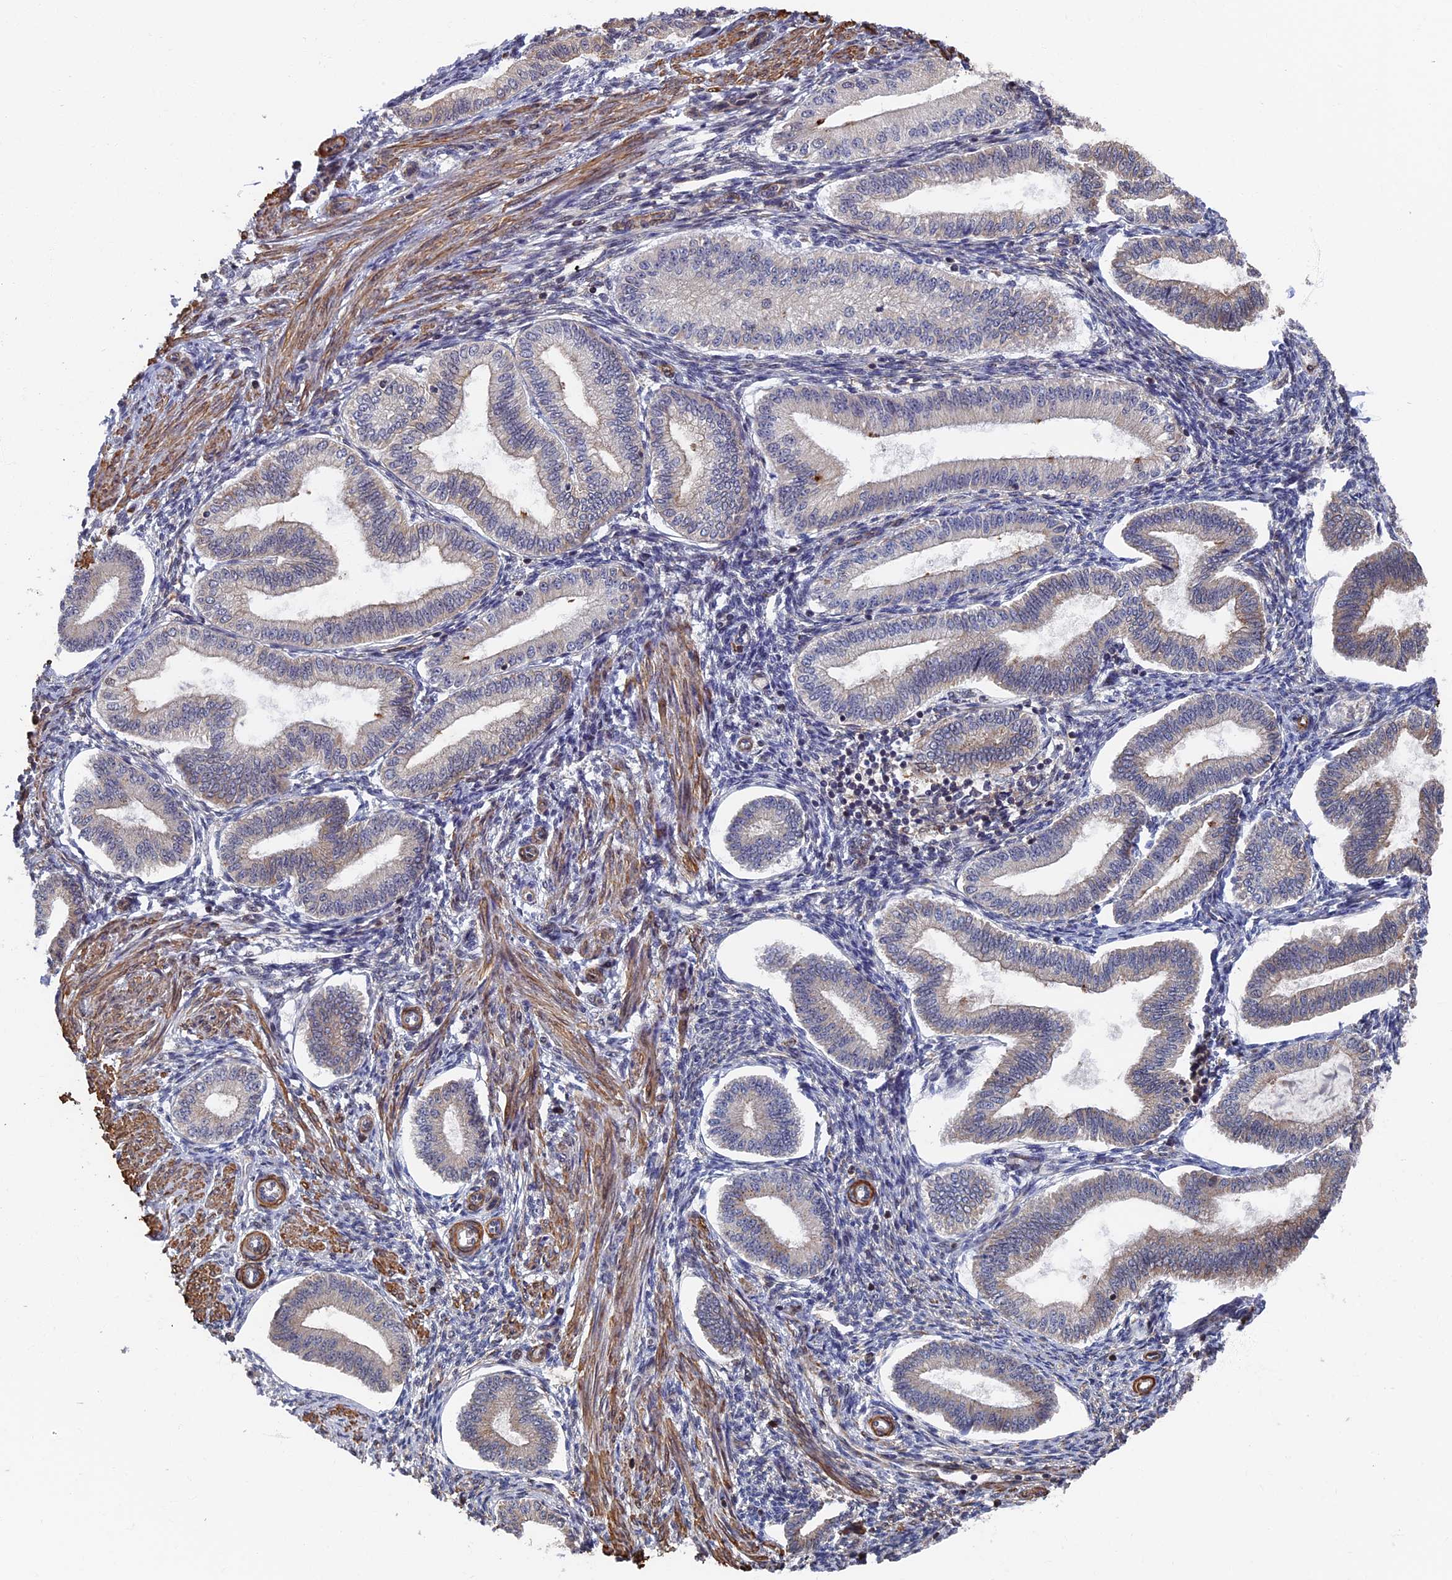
{"staining": {"intensity": "weak", "quantity": "<25%", "location": "cytoplasmic/membranous,nuclear"}, "tissue": "endometrium", "cell_type": "Cells in endometrial stroma", "image_type": "normal", "snomed": [{"axis": "morphology", "description": "Normal tissue, NOS"}, {"axis": "topography", "description": "Endometrium"}], "caption": "Endometrium was stained to show a protein in brown. There is no significant expression in cells in endometrial stroma. (IHC, brightfield microscopy, high magnification).", "gene": "CTDP1", "patient": {"sex": "female", "age": 39}}